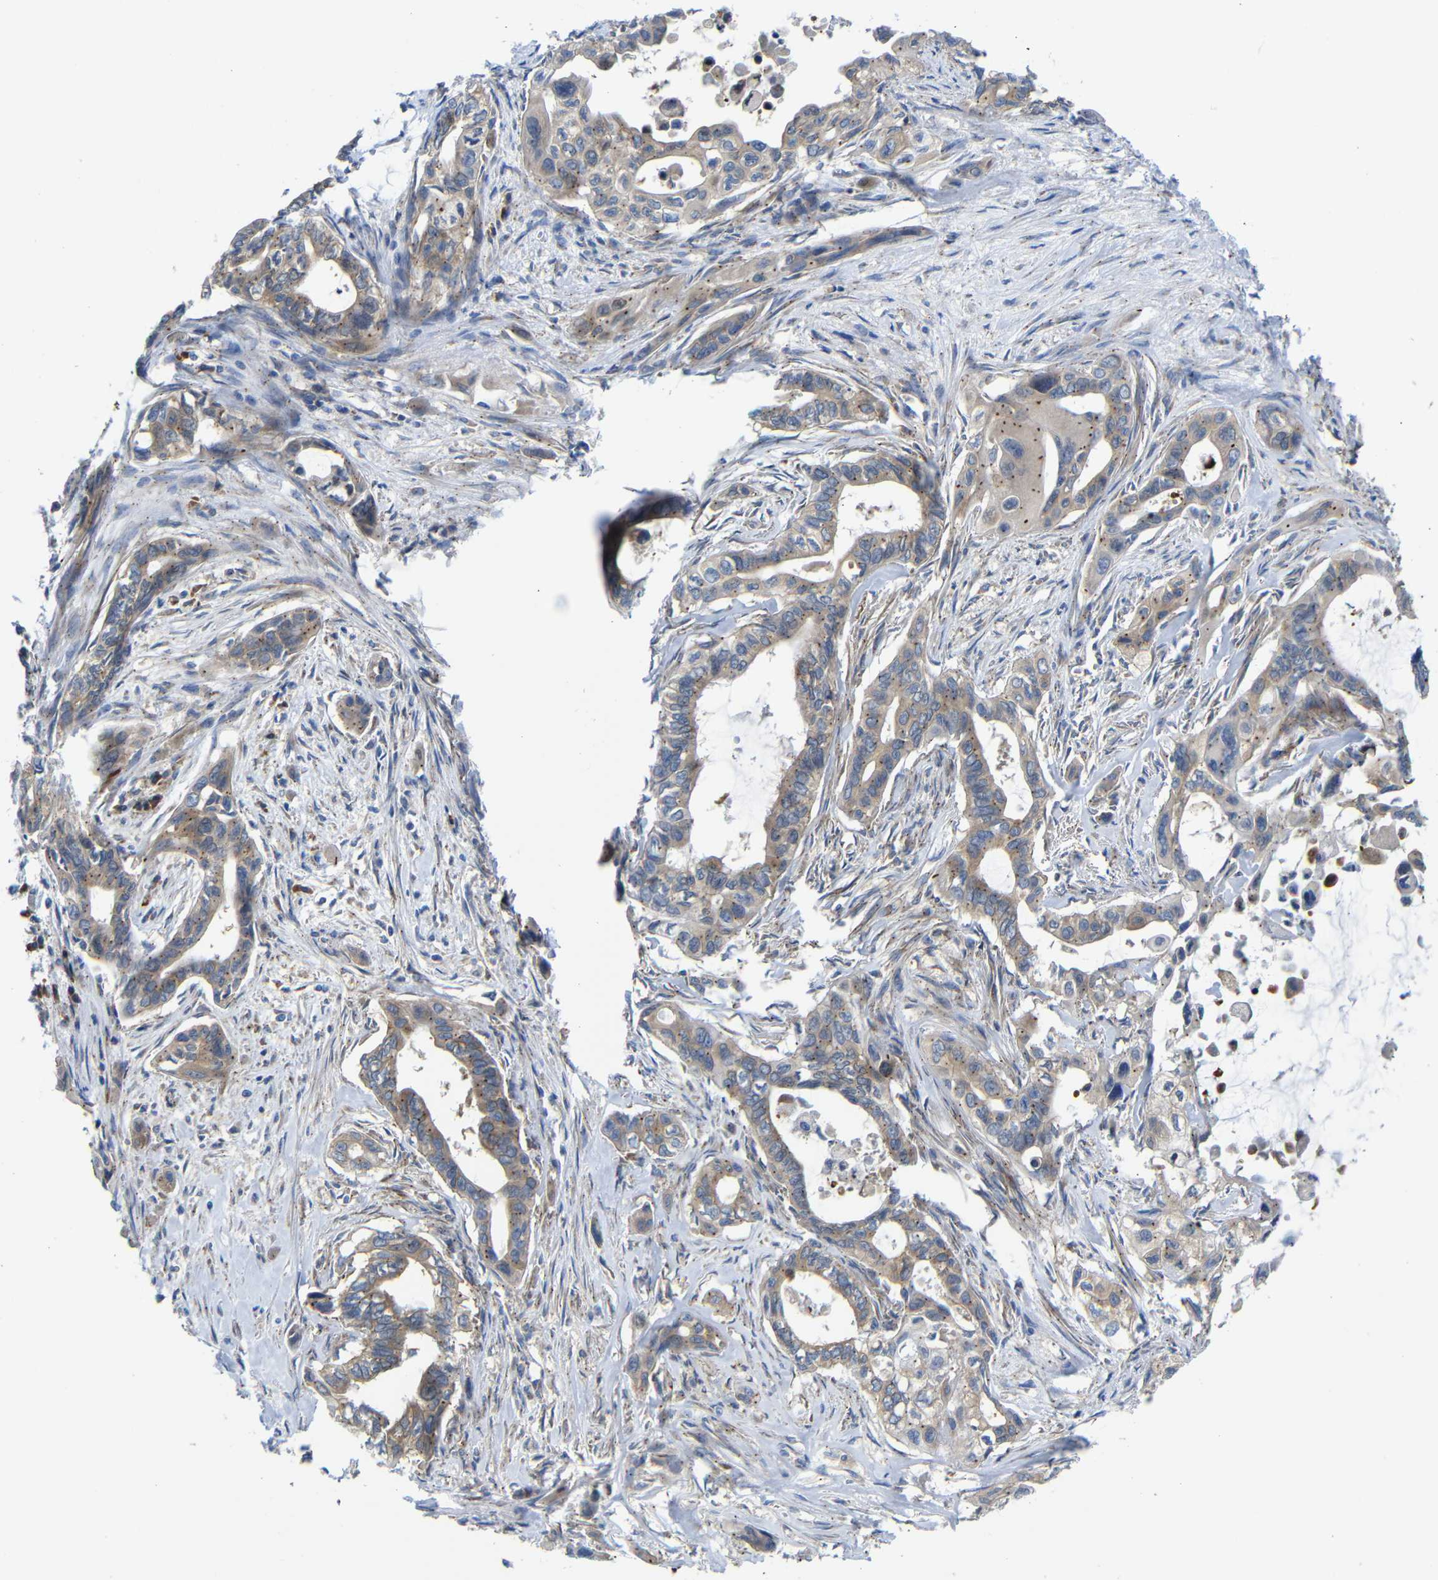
{"staining": {"intensity": "weak", "quantity": ">75%", "location": "cytoplasmic/membranous"}, "tissue": "pancreatic cancer", "cell_type": "Tumor cells", "image_type": "cancer", "snomed": [{"axis": "morphology", "description": "Adenocarcinoma, NOS"}, {"axis": "topography", "description": "Pancreas"}], "caption": "This image shows IHC staining of human pancreatic cancer (adenocarcinoma), with low weak cytoplasmic/membranous staining in about >75% of tumor cells.", "gene": "DDRGK1", "patient": {"sex": "male", "age": 73}}